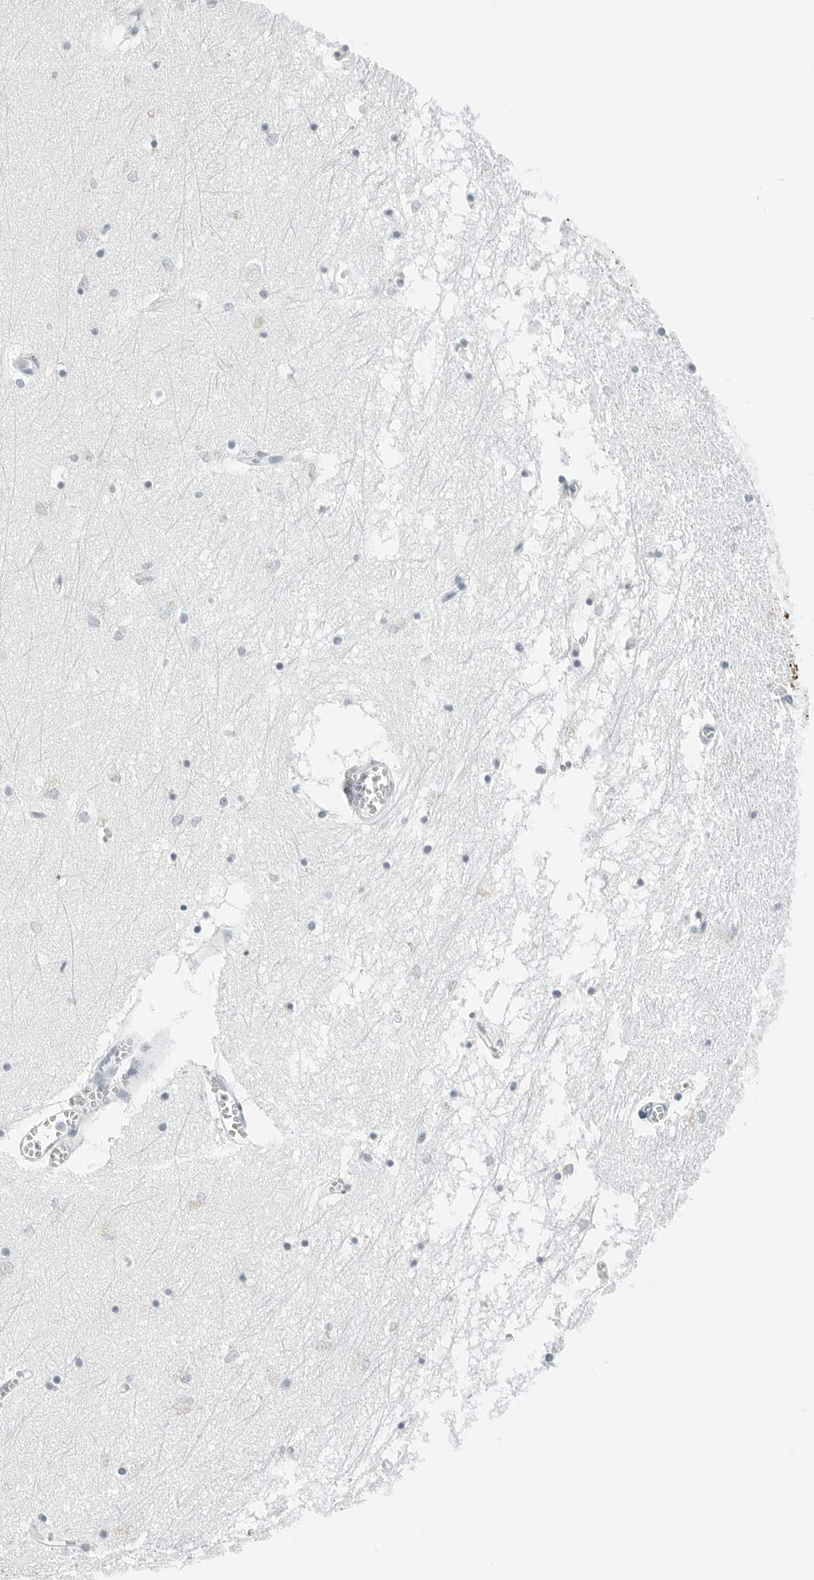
{"staining": {"intensity": "negative", "quantity": "none", "location": "none"}, "tissue": "hippocampus", "cell_type": "Glial cells", "image_type": "normal", "snomed": [{"axis": "morphology", "description": "Normal tissue, NOS"}, {"axis": "topography", "description": "Hippocampus"}], "caption": "Immunohistochemistry (IHC) of benign hippocampus displays no staining in glial cells.", "gene": "P4HA2", "patient": {"sex": "male", "age": 70}}